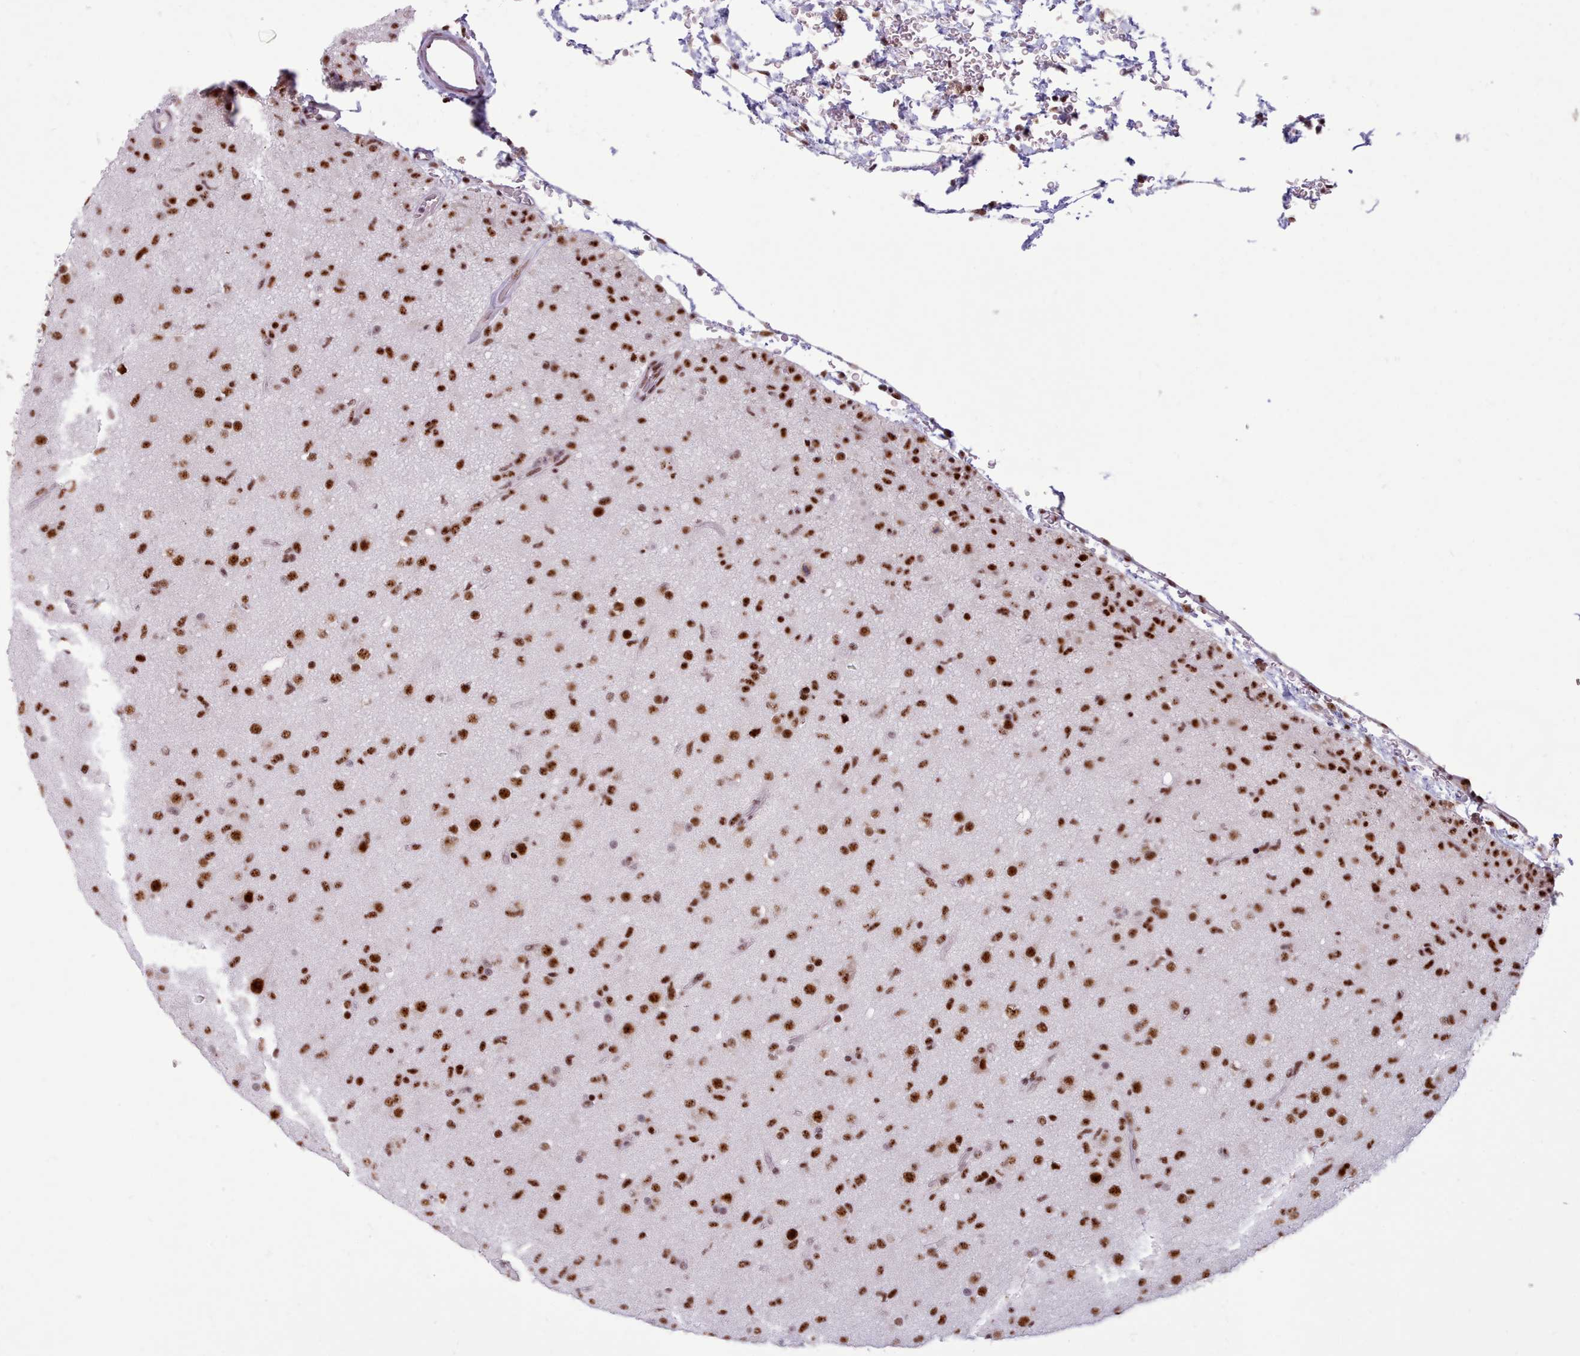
{"staining": {"intensity": "strong", "quantity": ">75%", "location": "nuclear"}, "tissue": "glioma", "cell_type": "Tumor cells", "image_type": "cancer", "snomed": [{"axis": "morphology", "description": "Glioma, malignant, Low grade"}, {"axis": "topography", "description": "Brain"}], "caption": "Protein analysis of malignant glioma (low-grade) tissue shows strong nuclear expression in about >75% of tumor cells.", "gene": "TMEM35B", "patient": {"sex": "male", "age": 65}}